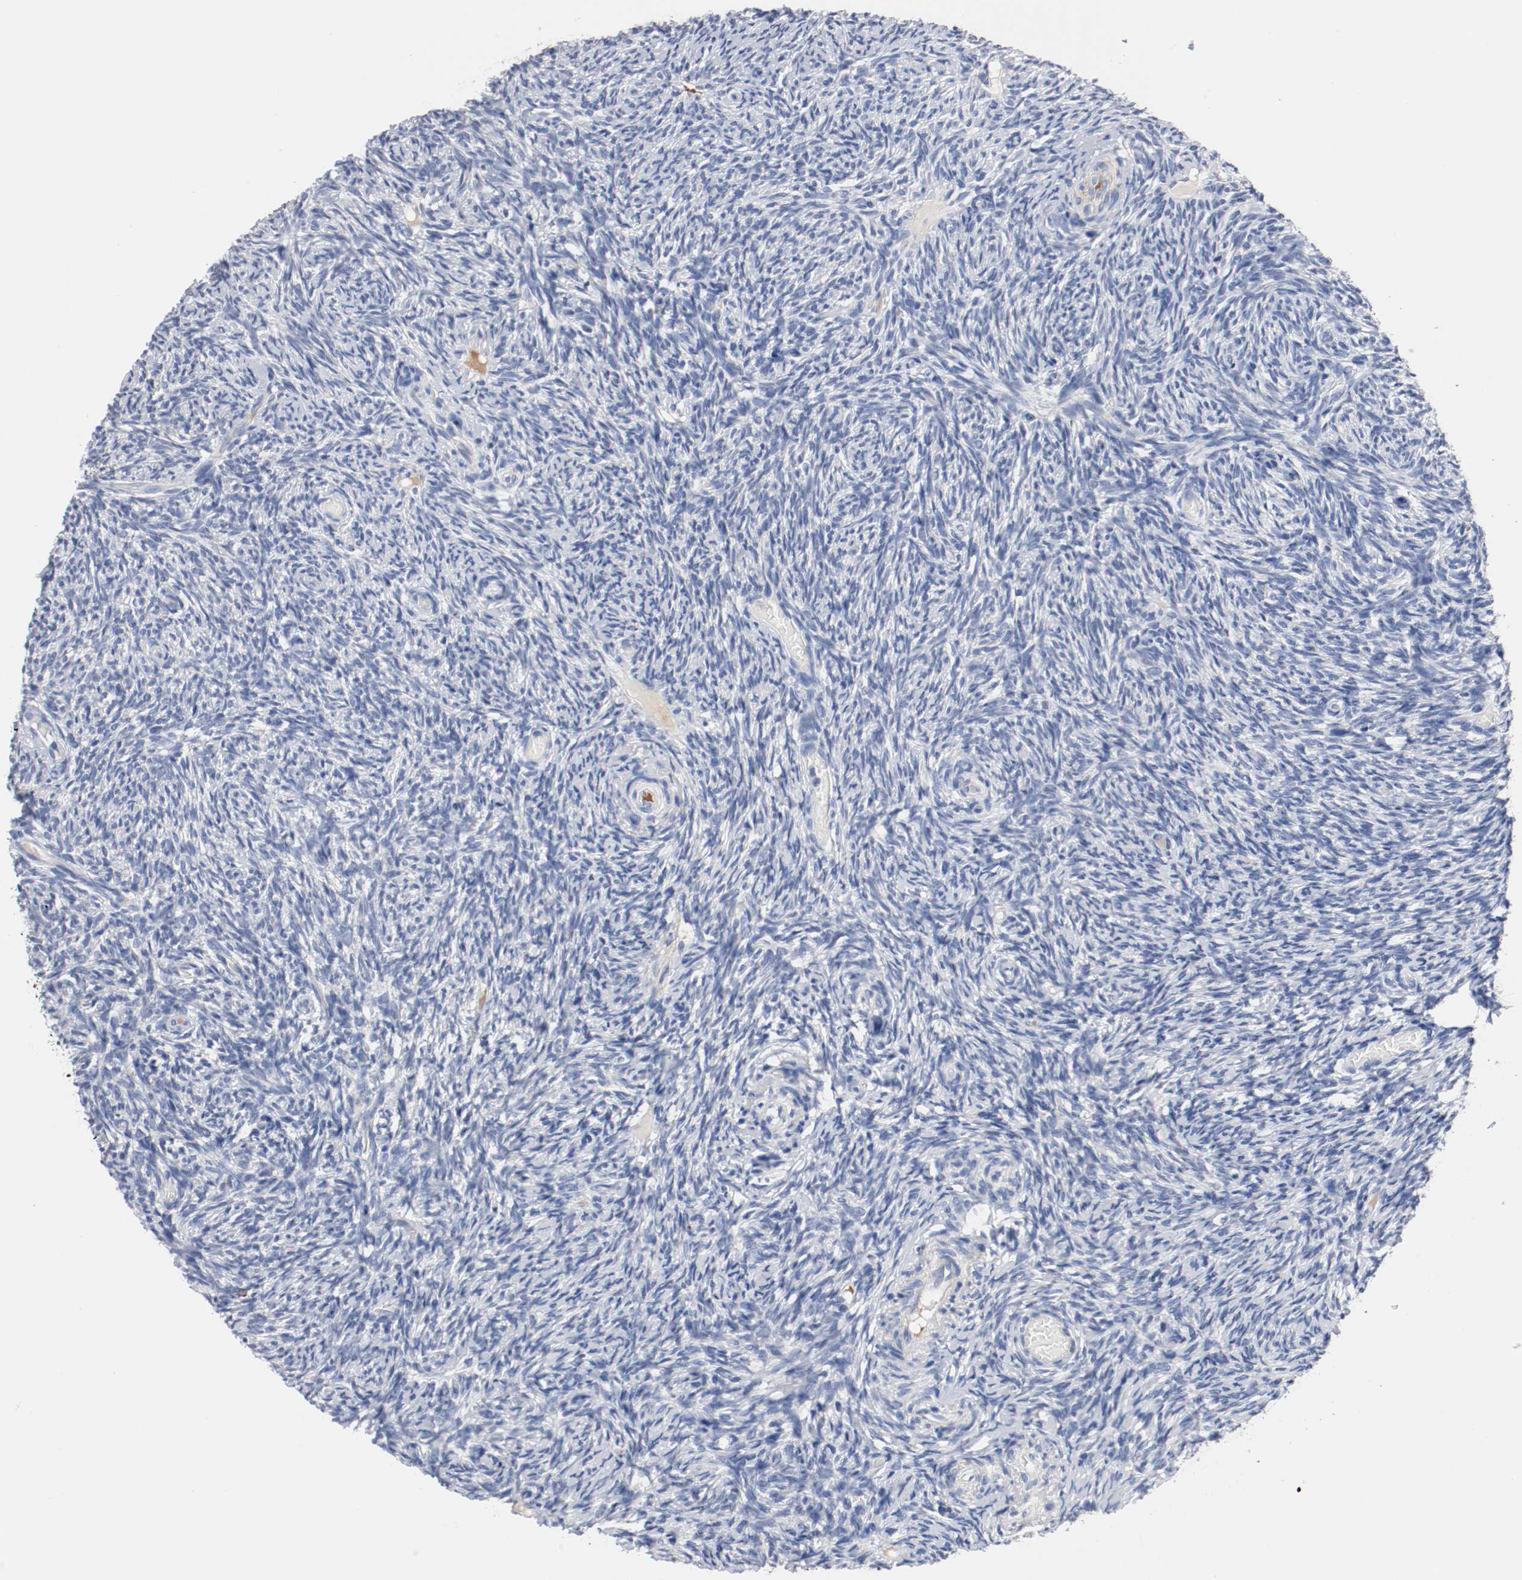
{"staining": {"intensity": "negative", "quantity": "none", "location": "none"}, "tissue": "ovary", "cell_type": "Ovarian stroma cells", "image_type": "normal", "snomed": [{"axis": "morphology", "description": "Normal tissue, NOS"}, {"axis": "topography", "description": "Ovary"}], "caption": "Immunohistochemical staining of benign ovary shows no significant positivity in ovarian stroma cells.", "gene": "TNC", "patient": {"sex": "female", "age": 60}}